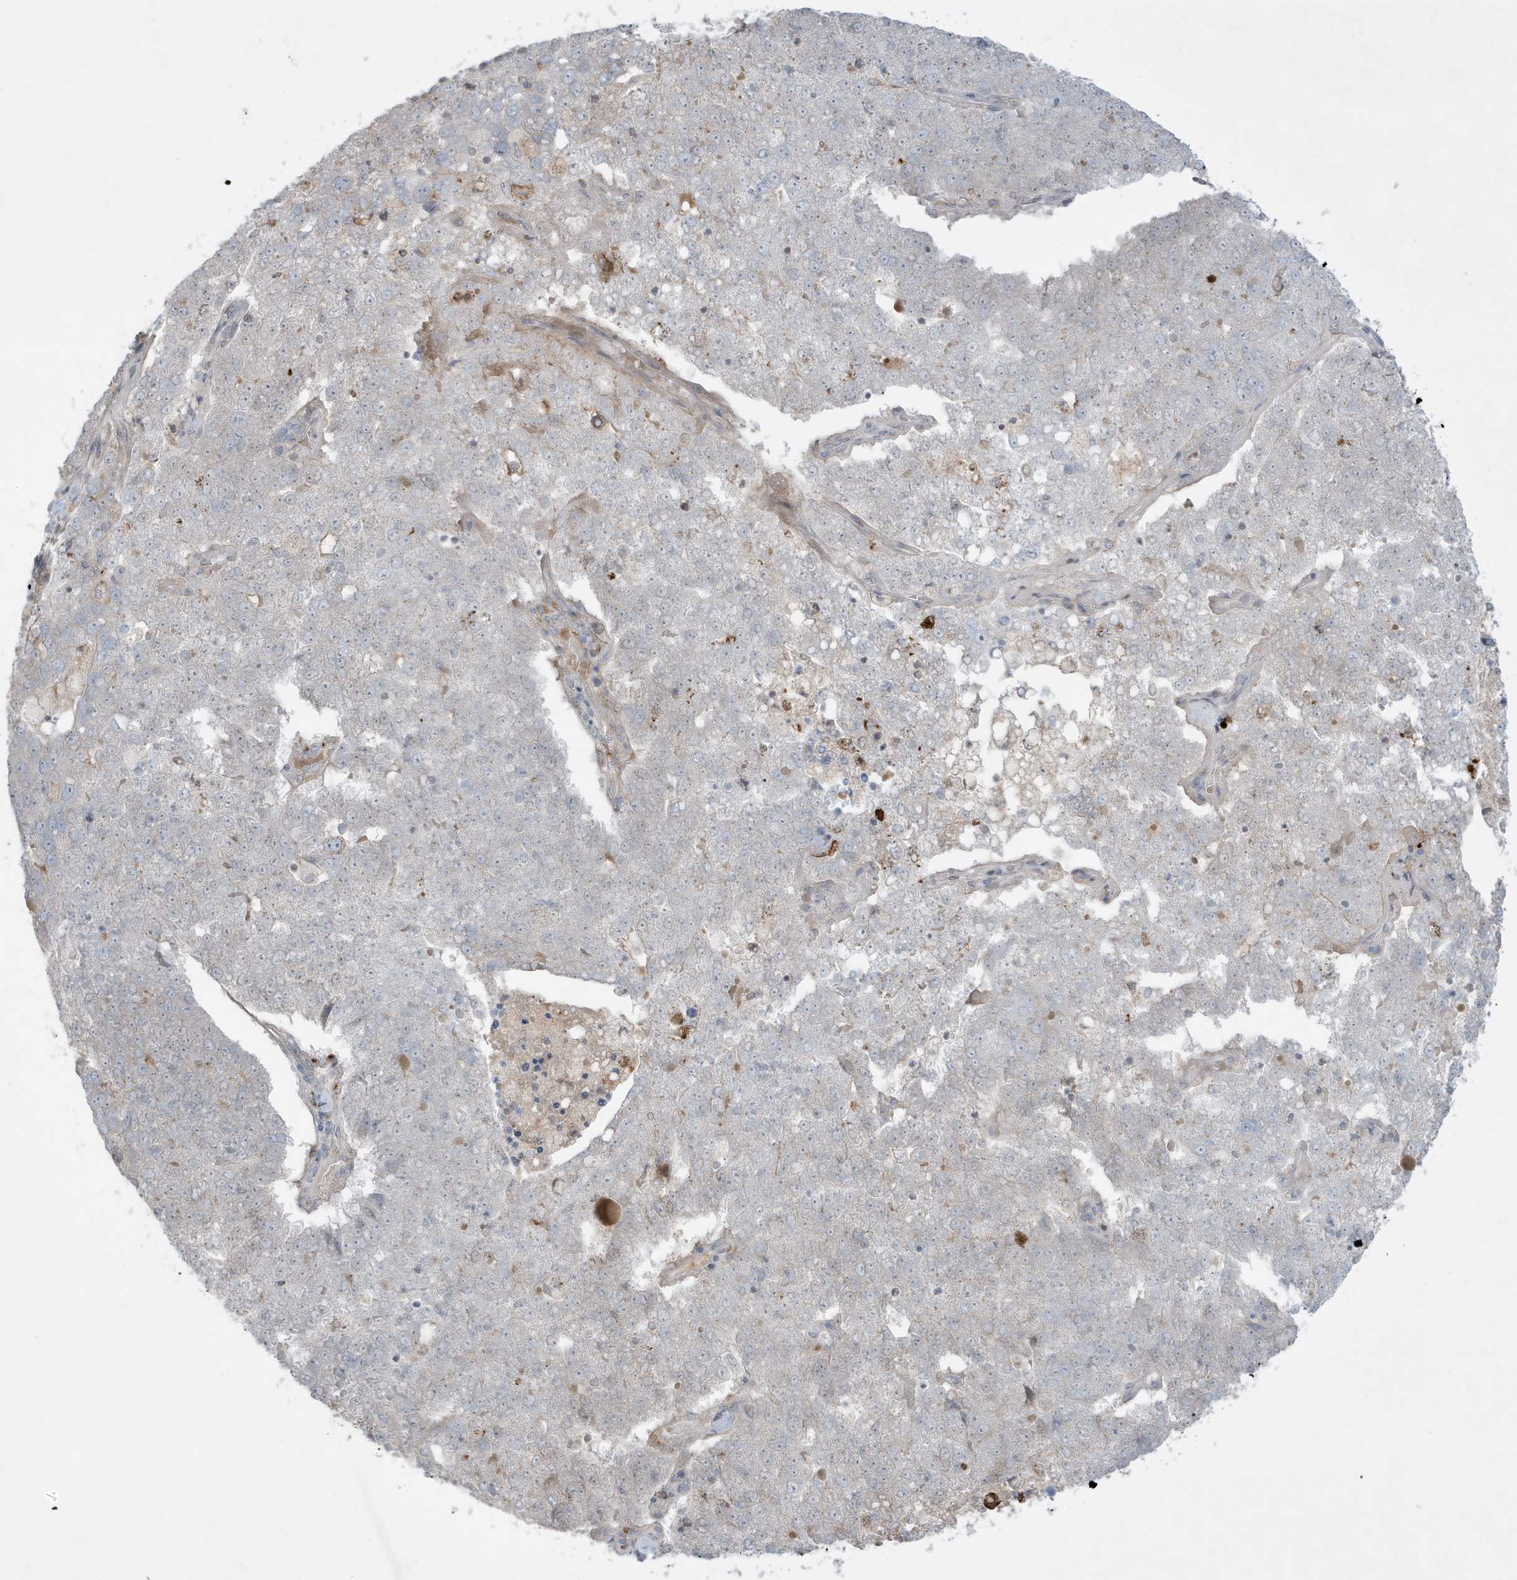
{"staining": {"intensity": "negative", "quantity": "none", "location": "none"}, "tissue": "pancreatic cancer", "cell_type": "Tumor cells", "image_type": "cancer", "snomed": [{"axis": "morphology", "description": "Adenocarcinoma, NOS"}, {"axis": "topography", "description": "Pancreas"}], "caption": "IHC image of human pancreatic adenocarcinoma stained for a protein (brown), which shows no expression in tumor cells.", "gene": "FNDC1", "patient": {"sex": "female", "age": 61}}